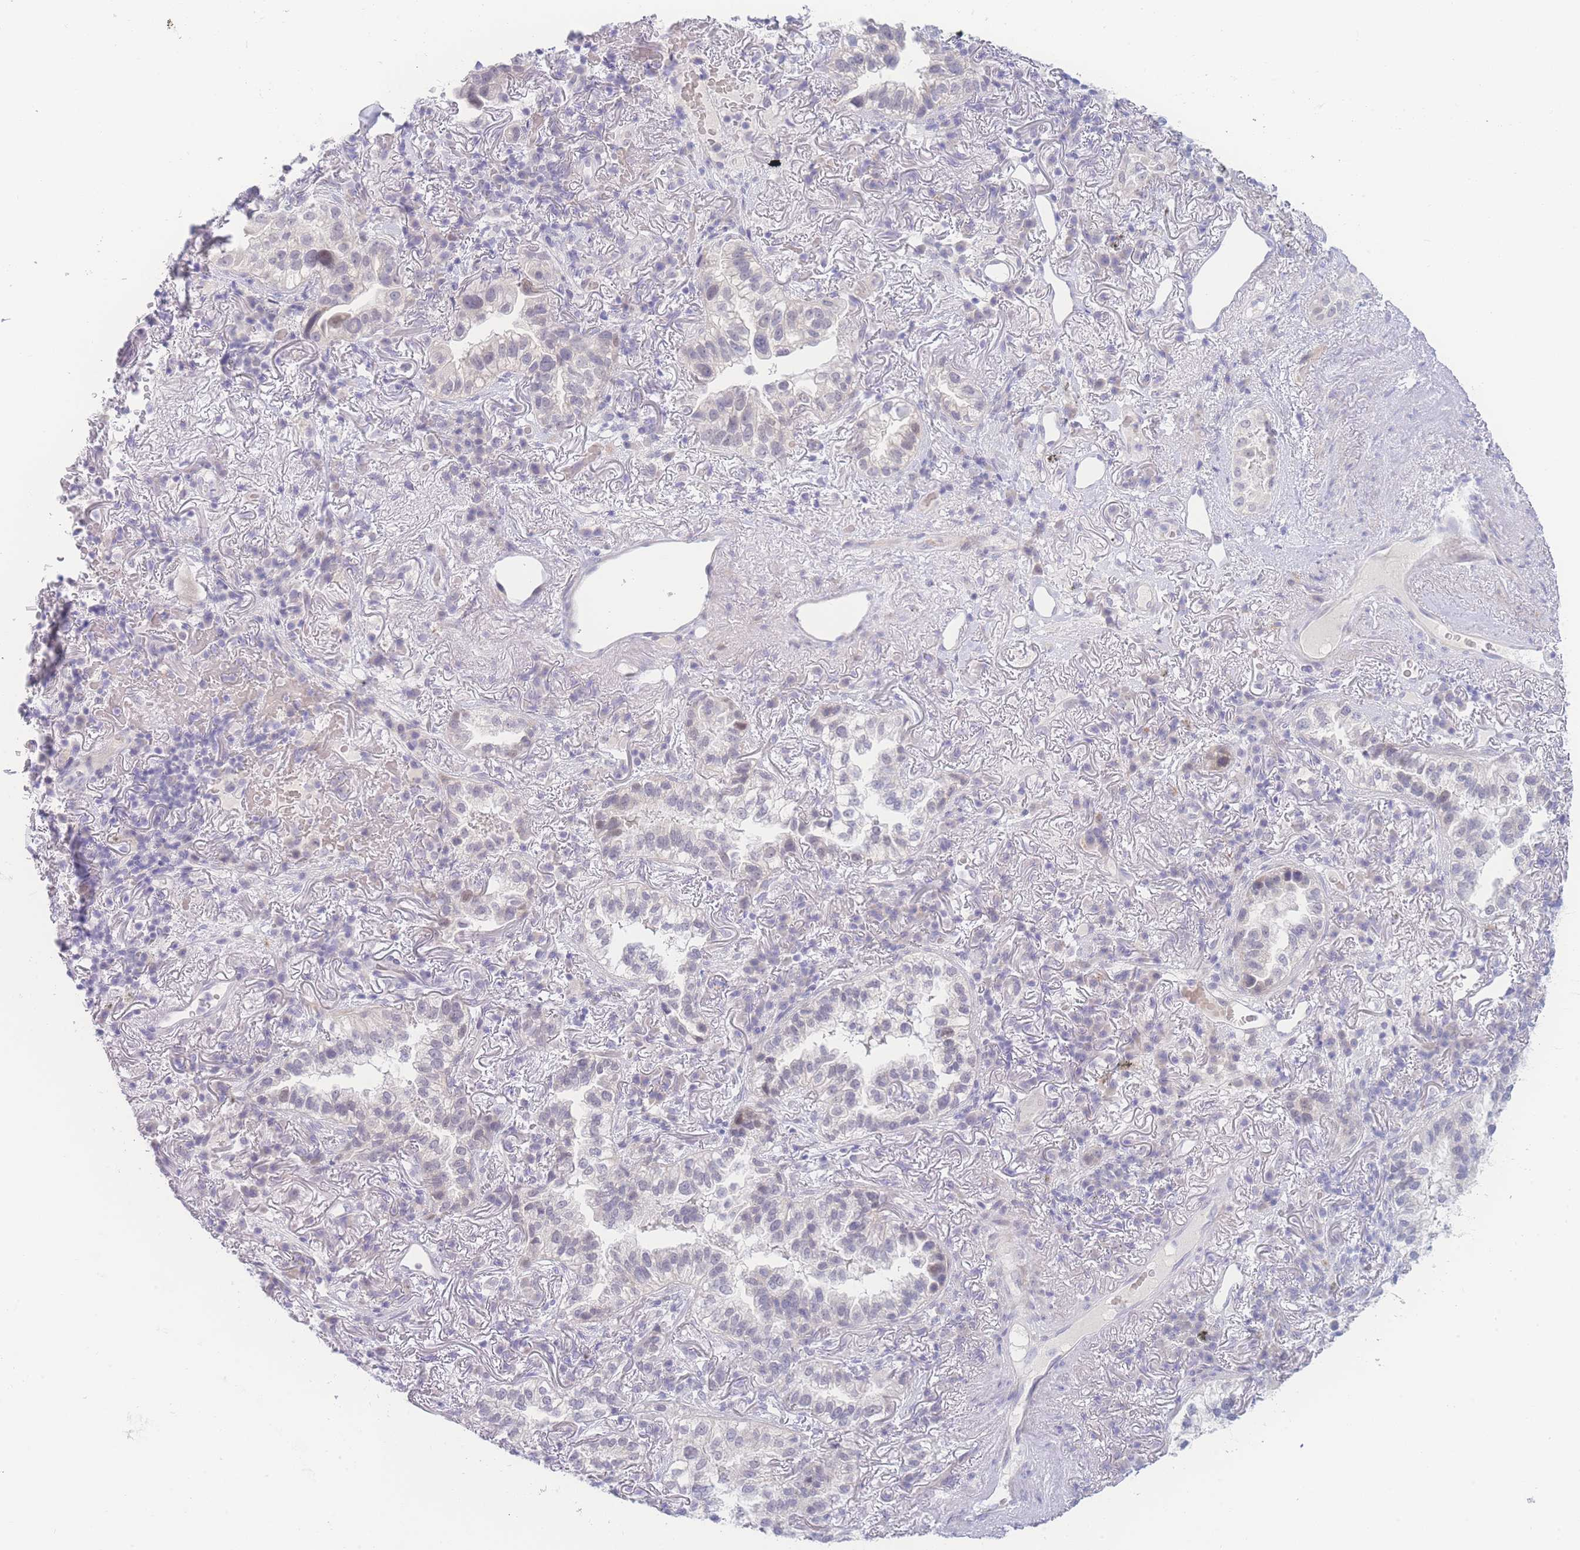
{"staining": {"intensity": "negative", "quantity": "none", "location": "none"}, "tissue": "lung cancer", "cell_type": "Tumor cells", "image_type": "cancer", "snomed": [{"axis": "morphology", "description": "Adenocarcinoma, NOS"}, {"axis": "topography", "description": "Lung"}], "caption": "Adenocarcinoma (lung) stained for a protein using immunohistochemistry exhibits no positivity tumor cells.", "gene": "PRSS22", "patient": {"sex": "female", "age": 69}}